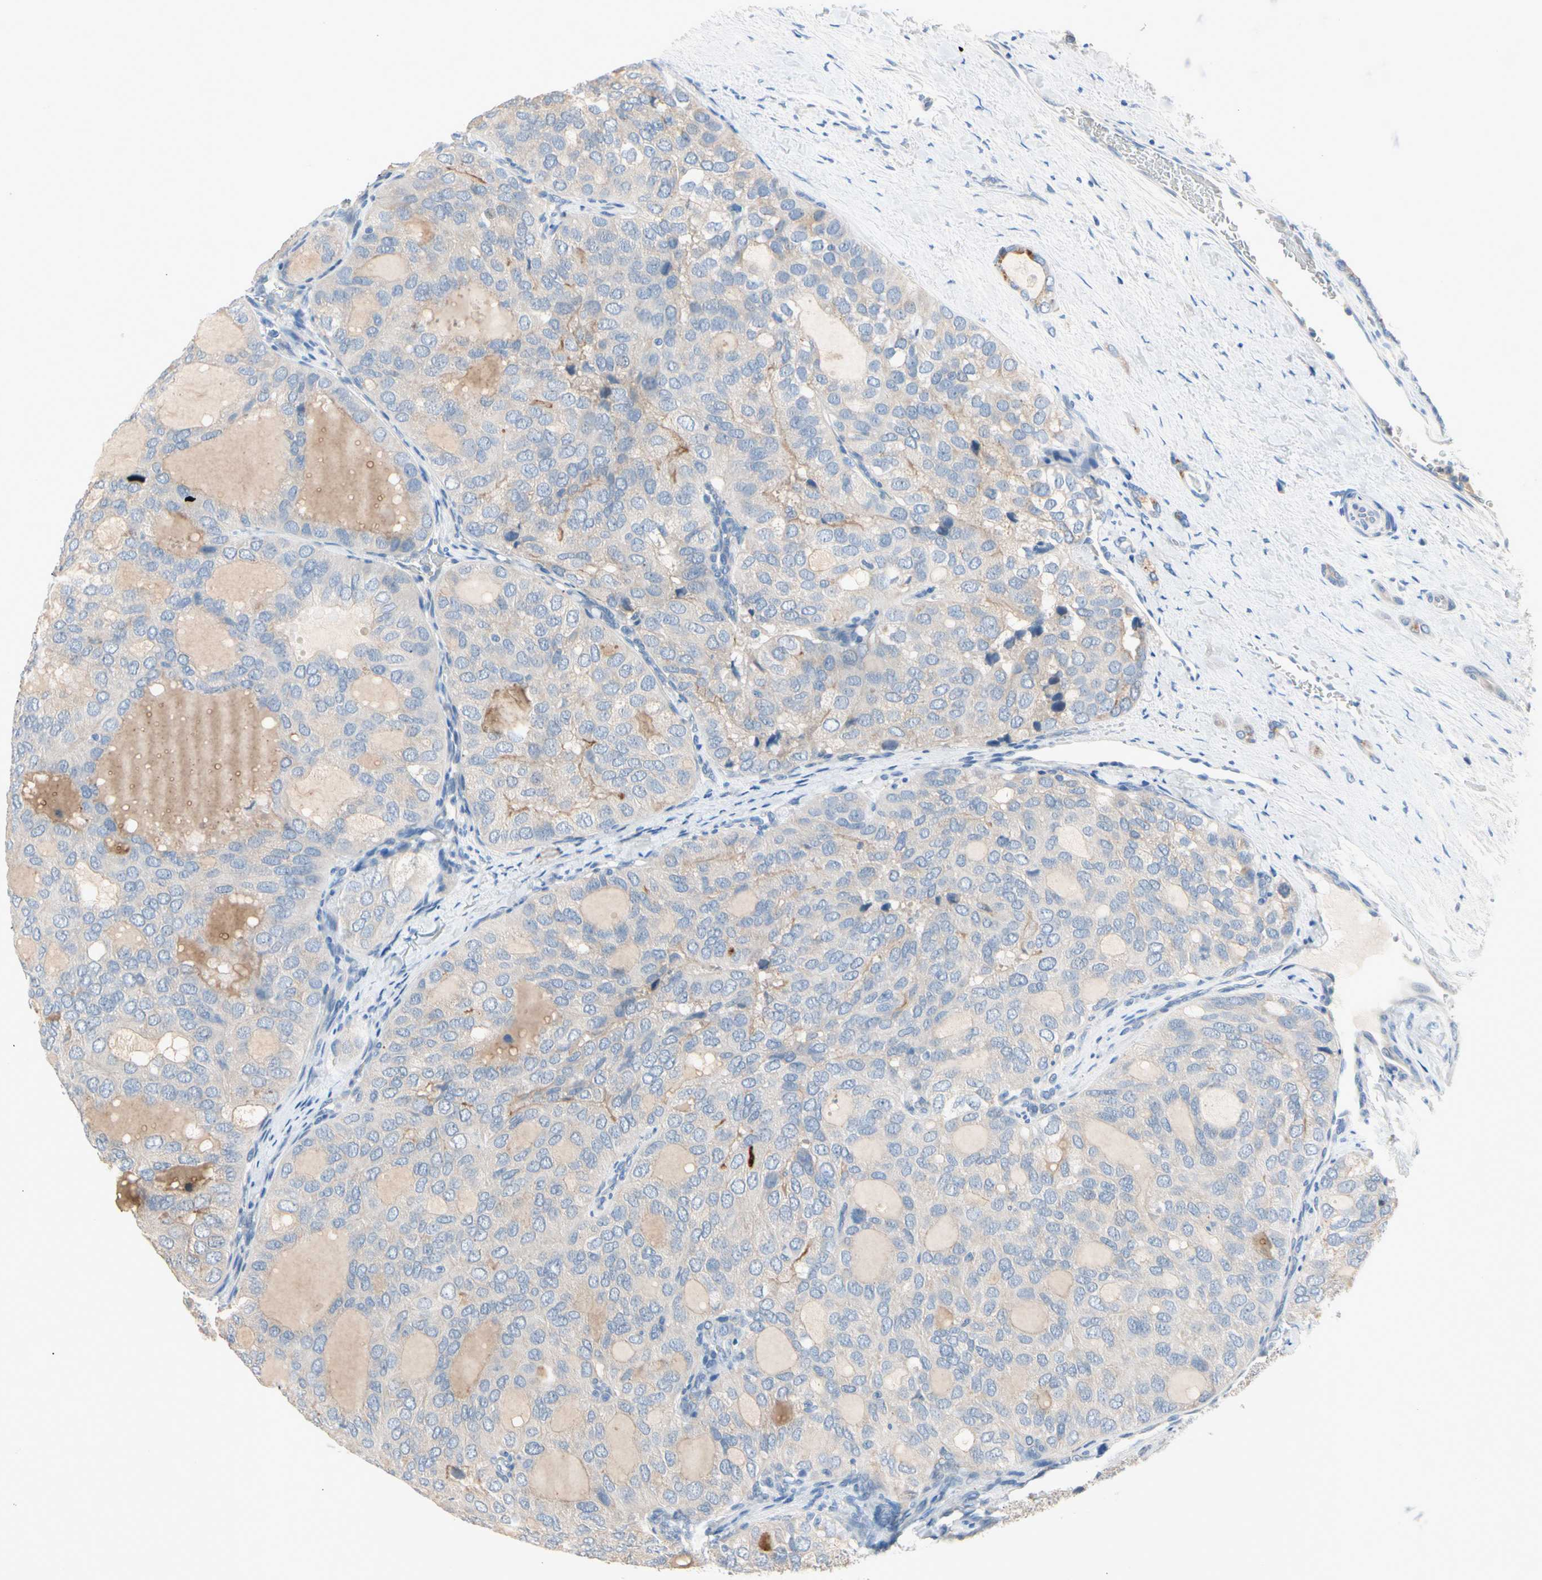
{"staining": {"intensity": "weak", "quantity": "25%-75%", "location": "cytoplasmic/membranous"}, "tissue": "thyroid cancer", "cell_type": "Tumor cells", "image_type": "cancer", "snomed": [{"axis": "morphology", "description": "Follicular adenoma carcinoma, NOS"}, {"axis": "topography", "description": "Thyroid gland"}], "caption": "A photomicrograph of thyroid cancer (follicular adenoma carcinoma) stained for a protein displays weak cytoplasmic/membranous brown staining in tumor cells.", "gene": "MARK1", "patient": {"sex": "male", "age": 75}}